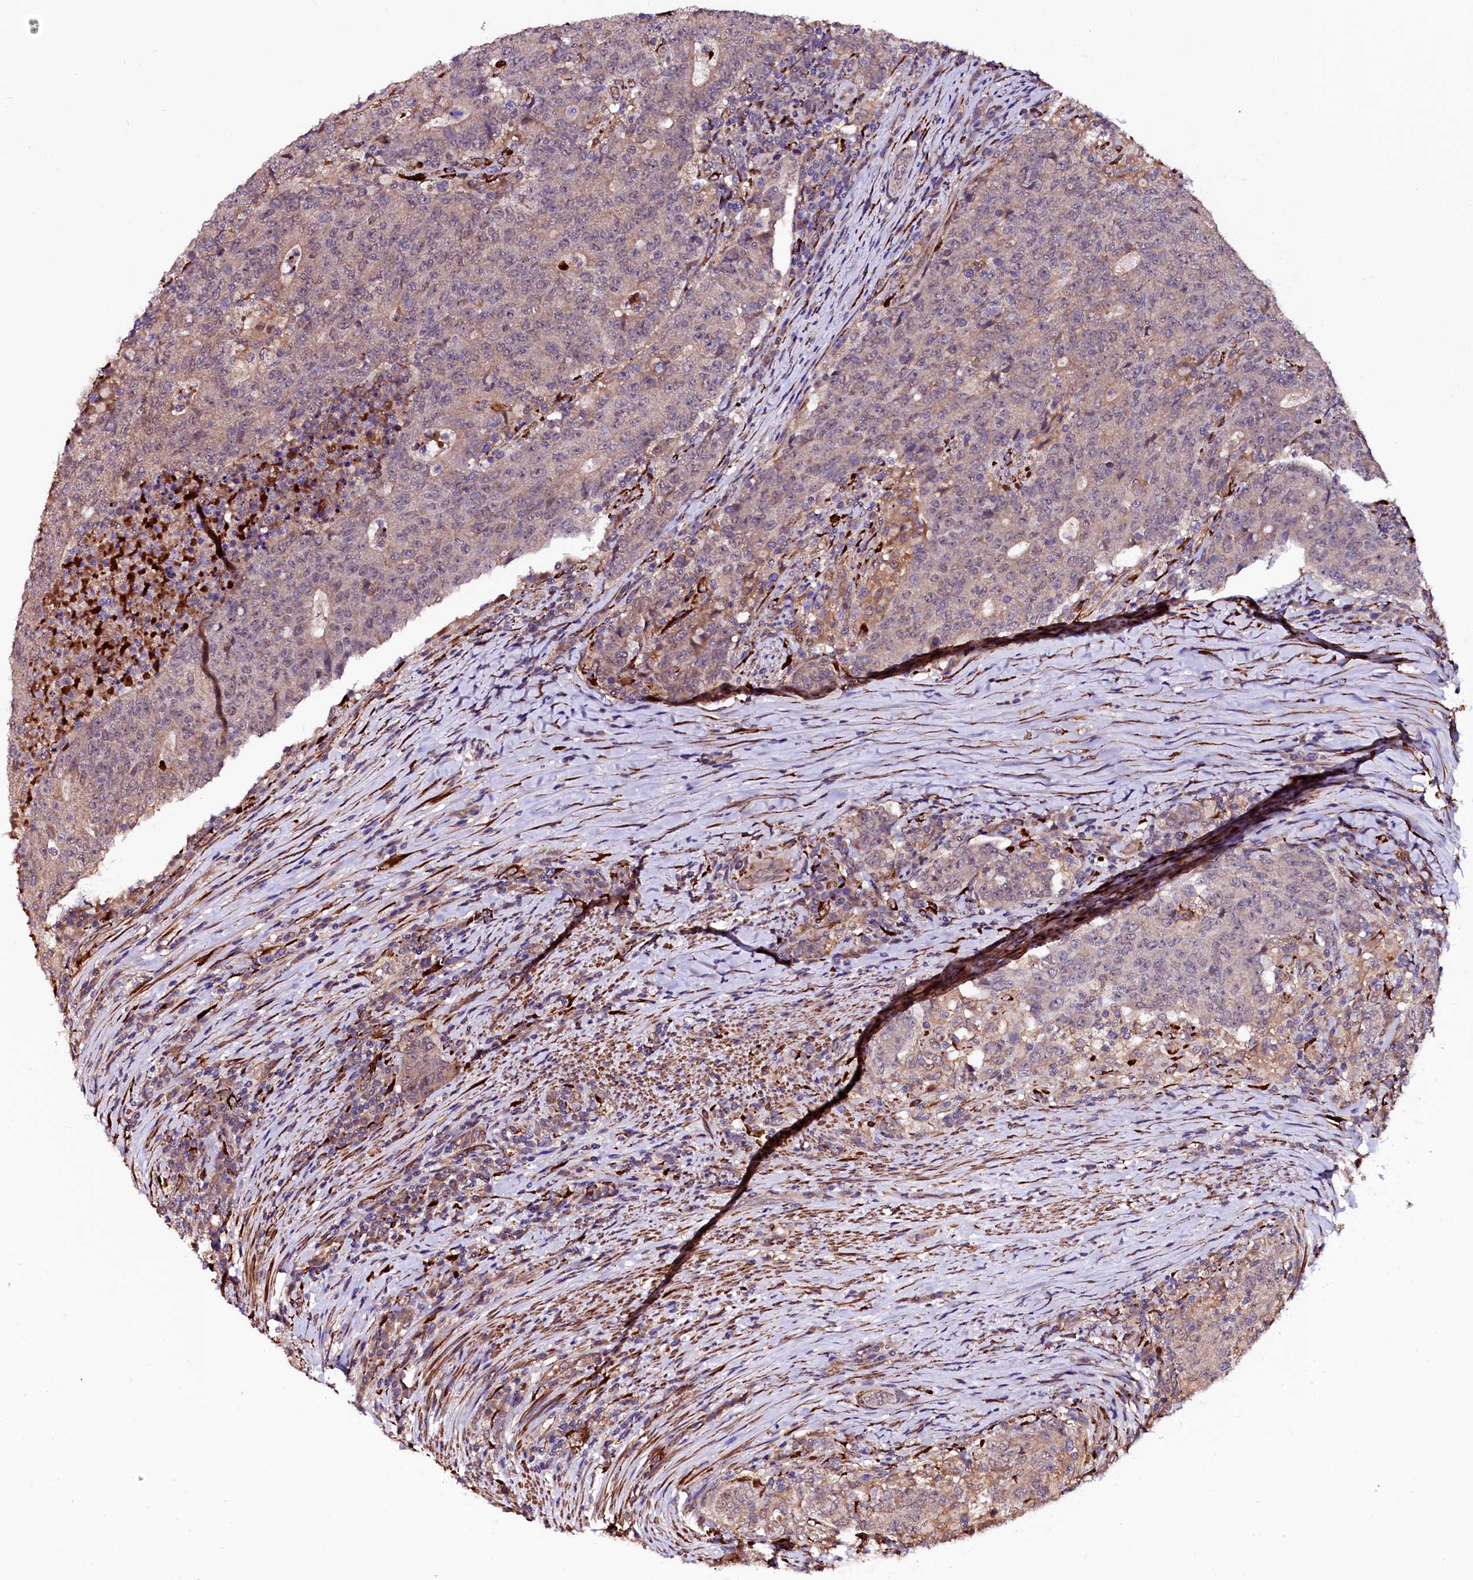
{"staining": {"intensity": "moderate", "quantity": "25%-75%", "location": "cytoplasmic/membranous"}, "tissue": "colorectal cancer", "cell_type": "Tumor cells", "image_type": "cancer", "snomed": [{"axis": "morphology", "description": "Adenocarcinoma, NOS"}, {"axis": "topography", "description": "Colon"}], "caption": "IHC histopathology image of neoplastic tissue: colorectal cancer (adenocarcinoma) stained using IHC shows medium levels of moderate protein expression localized specifically in the cytoplasmic/membranous of tumor cells, appearing as a cytoplasmic/membranous brown color.", "gene": "N4BP1", "patient": {"sex": "female", "age": 75}}